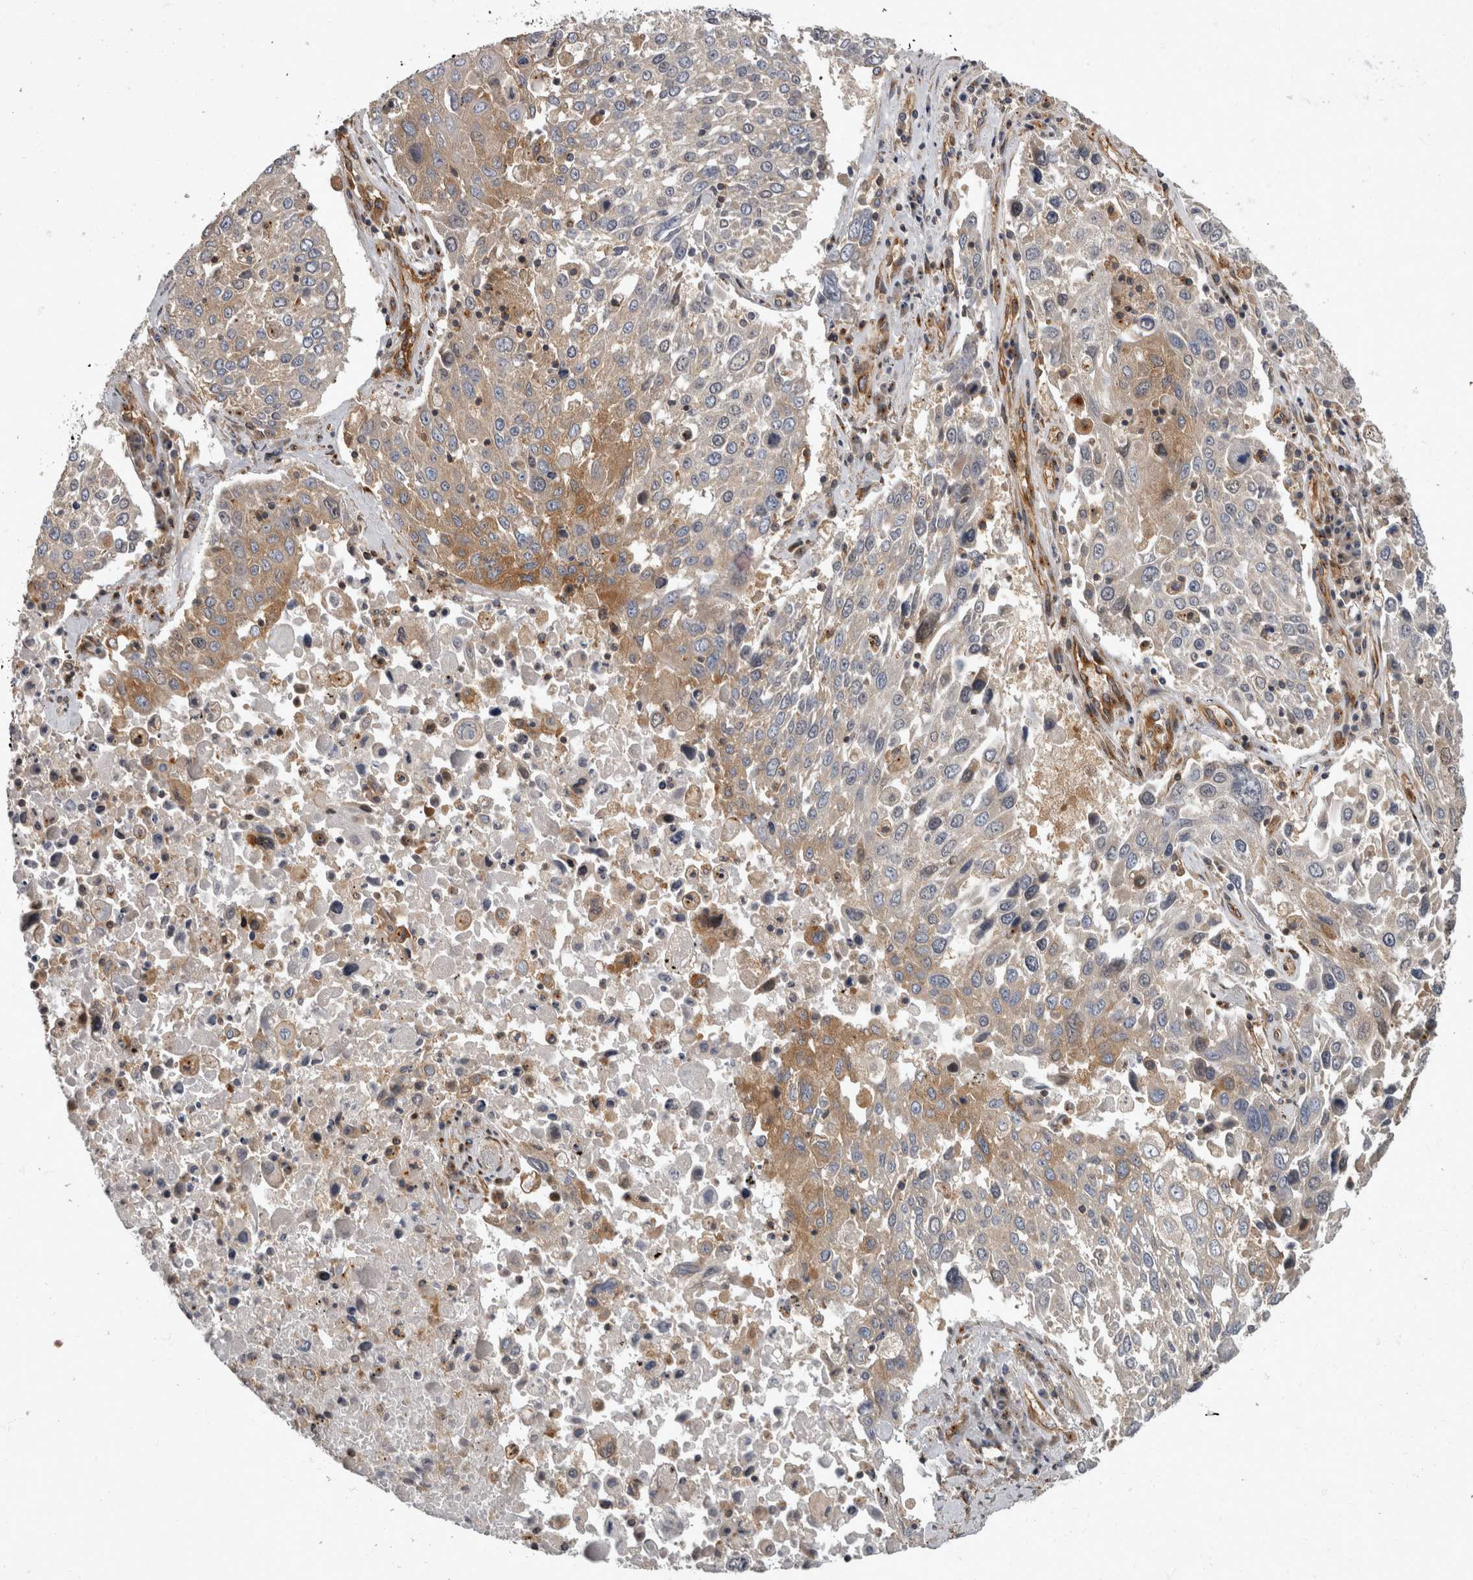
{"staining": {"intensity": "weak", "quantity": "<25%", "location": "cytoplasmic/membranous"}, "tissue": "lung cancer", "cell_type": "Tumor cells", "image_type": "cancer", "snomed": [{"axis": "morphology", "description": "Squamous cell carcinoma, NOS"}, {"axis": "topography", "description": "Lung"}], "caption": "Immunohistochemical staining of human lung squamous cell carcinoma exhibits no significant staining in tumor cells.", "gene": "HOOK3", "patient": {"sex": "male", "age": 65}}